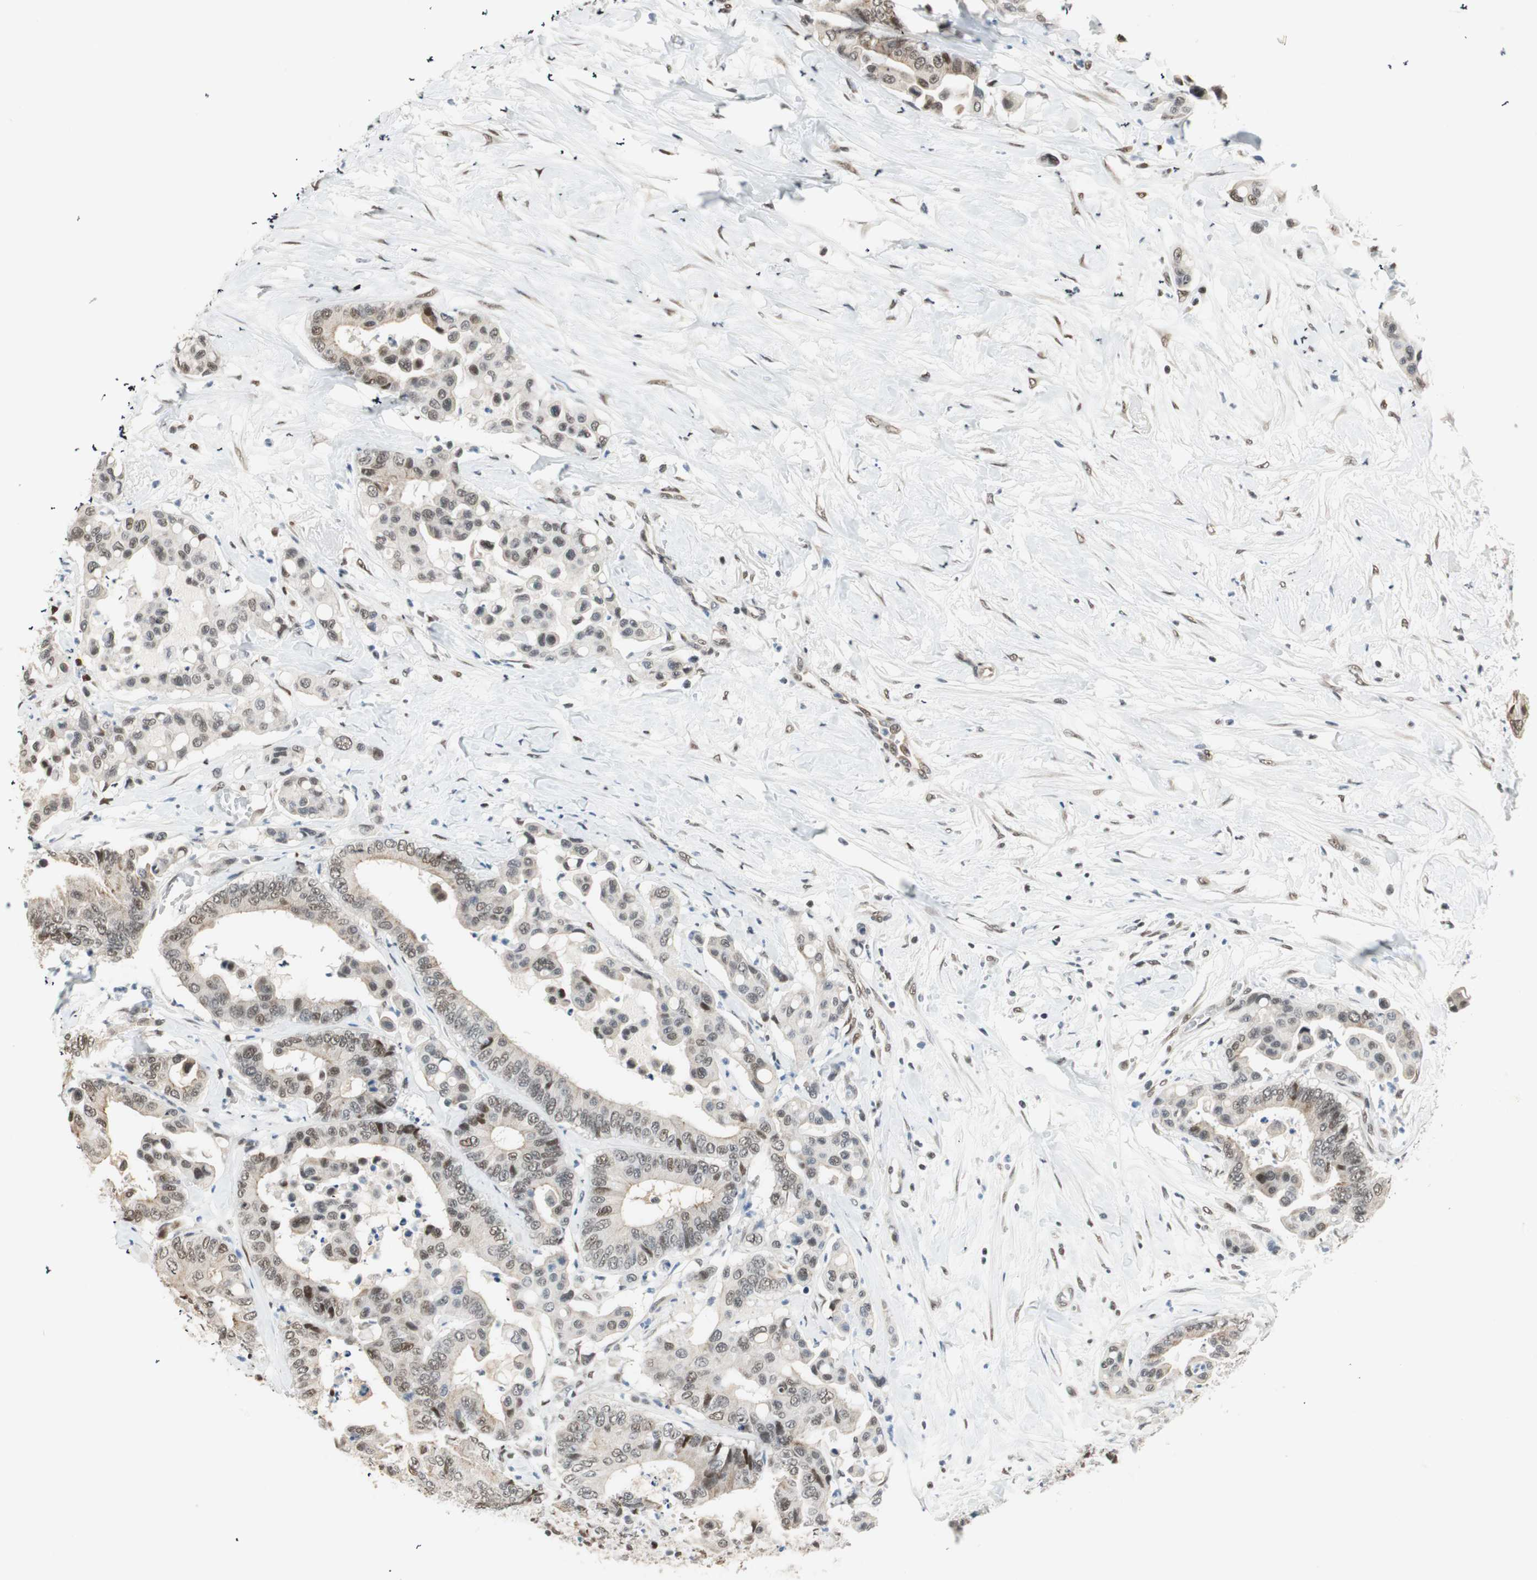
{"staining": {"intensity": "weak", "quantity": ">75%", "location": "cytoplasmic/membranous,nuclear"}, "tissue": "colorectal cancer", "cell_type": "Tumor cells", "image_type": "cancer", "snomed": [{"axis": "morphology", "description": "Normal tissue, NOS"}, {"axis": "morphology", "description": "Adenocarcinoma, NOS"}, {"axis": "topography", "description": "Colon"}], "caption": "There is low levels of weak cytoplasmic/membranous and nuclear expression in tumor cells of colorectal cancer (adenocarcinoma), as demonstrated by immunohistochemical staining (brown color).", "gene": "ZBTB17", "patient": {"sex": "male", "age": 82}}